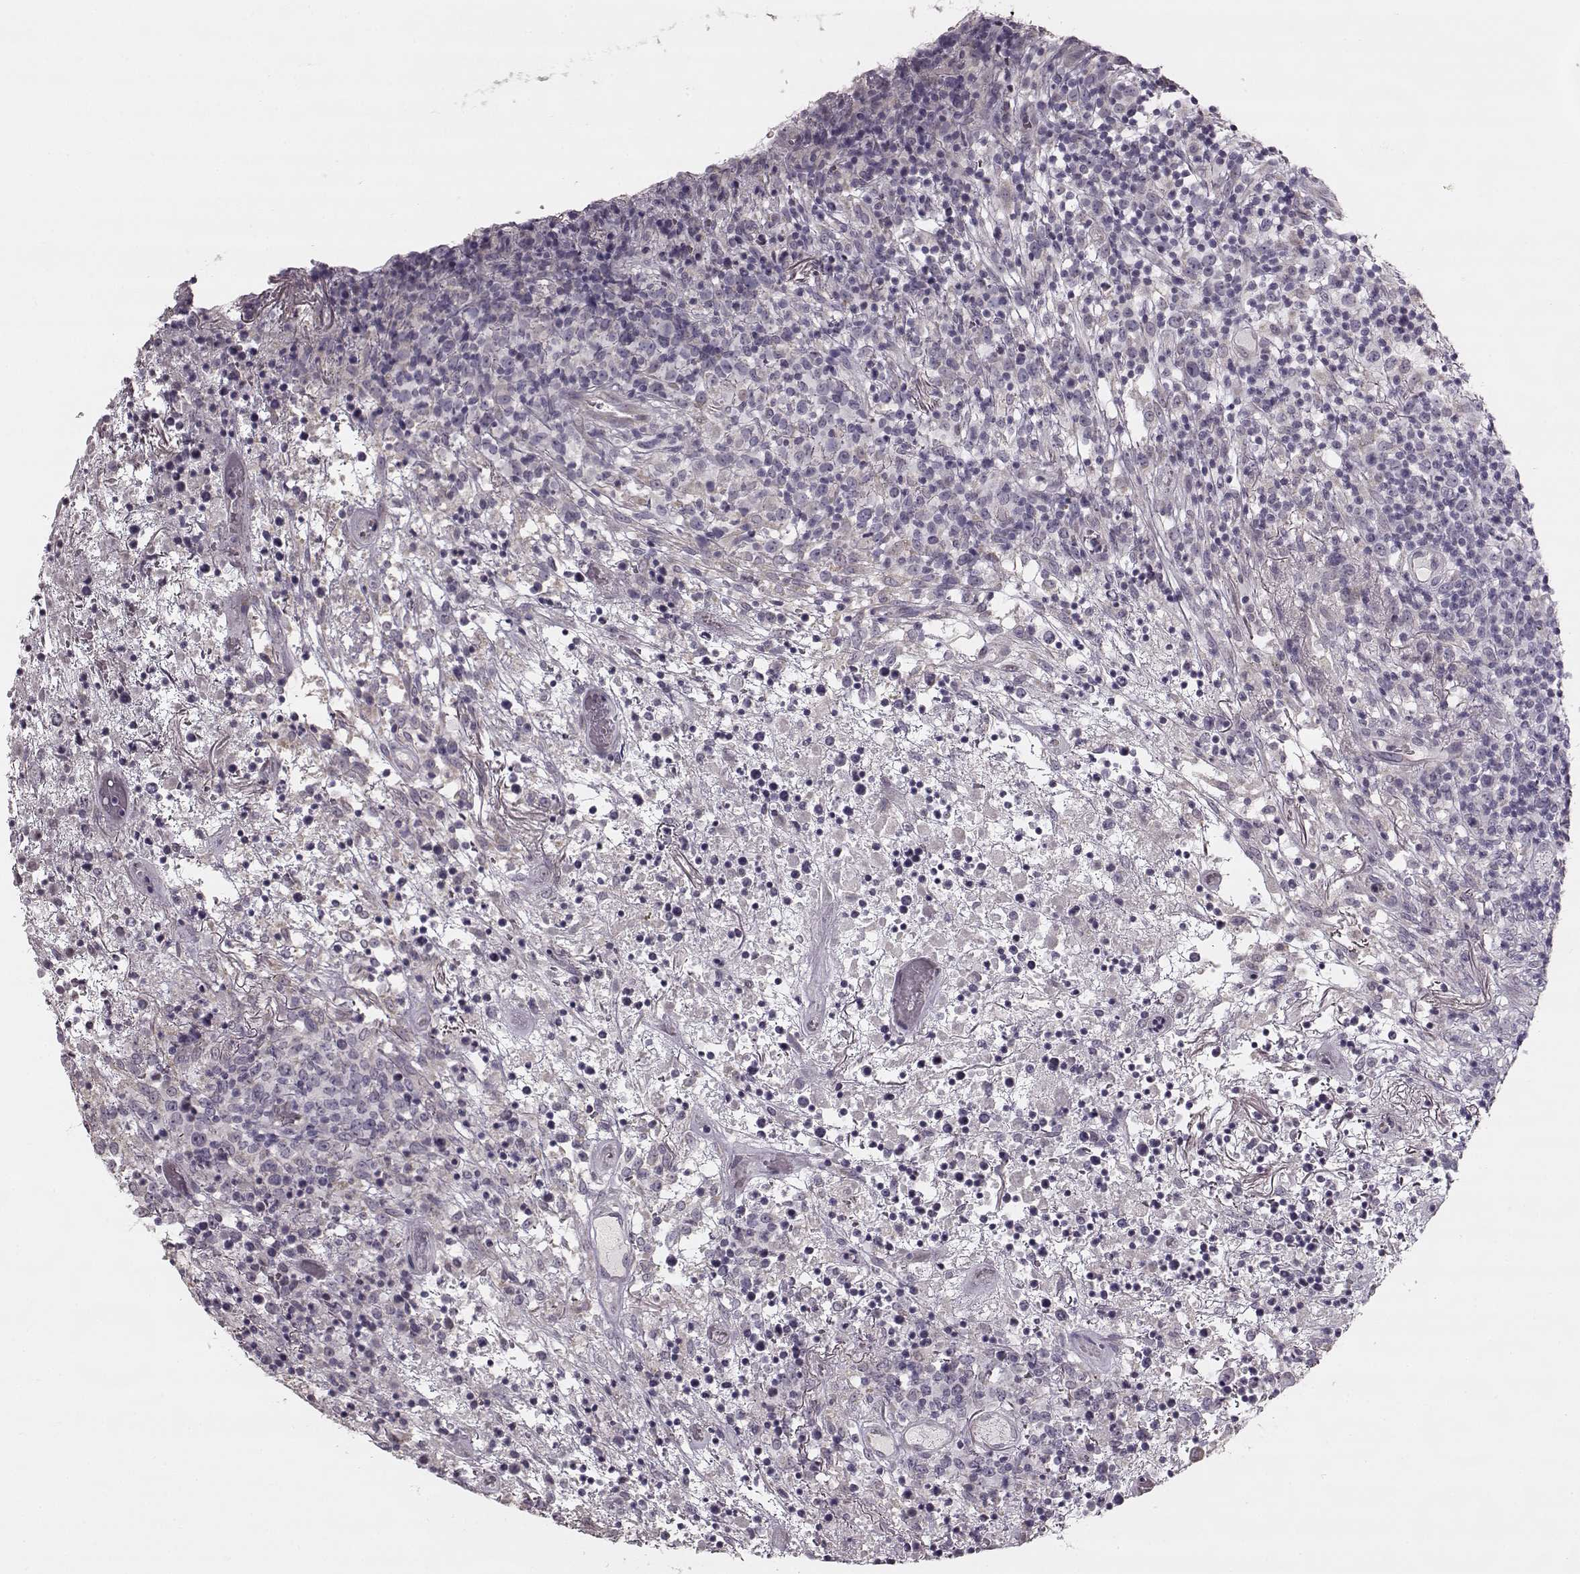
{"staining": {"intensity": "negative", "quantity": "none", "location": "none"}, "tissue": "lymphoma", "cell_type": "Tumor cells", "image_type": "cancer", "snomed": [{"axis": "morphology", "description": "Malignant lymphoma, non-Hodgkin's type, High grade"}, {"axis": "topography", "description": "Lung"}], "caption": "Tumor cells show no significant protein staining in high-grade malignant lymphoma, non-Hodgkin's type.", "gene": "MAP6D1", "patient": {"sex": "male", "age": 79}}